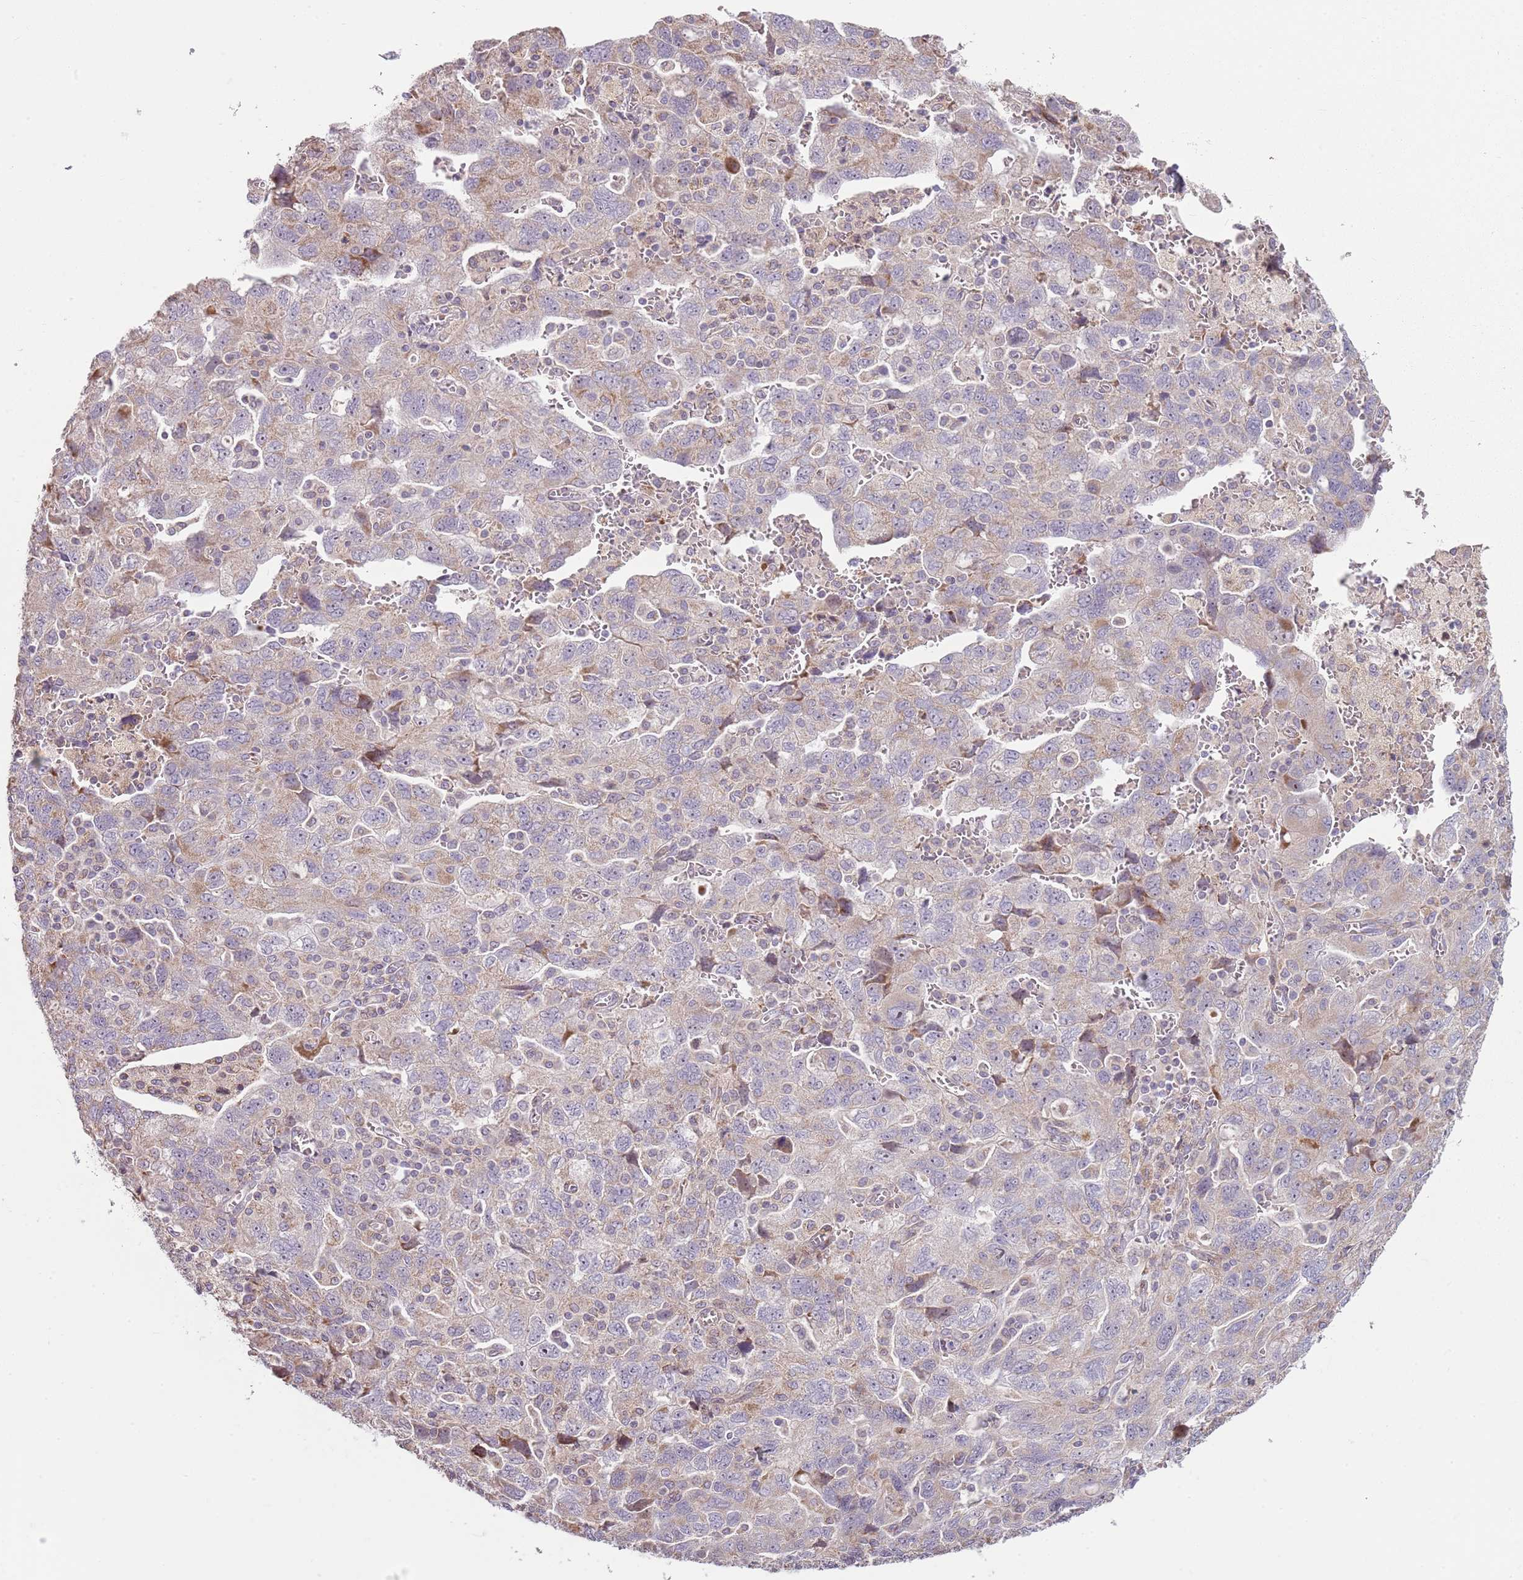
{"staining": {"intensity": "weak", "quantity": "<25%", "location": "cytoplasmic/membranous"}, "tissue": "ovarian cancer", "cell_type": "Tumor cells", "image_type": "cancer", "snomed": [{"axis": "morphology", "description": "Carcinoma, NOS"}, {"axis": "morphology", "description": "Cystadenocarcinoma, serous, NOS"}, {"axis": "topography", "description": "Ovary"}], "caption": "DAB (3,3'-diaminobenzidine) immunohistochemical staining of ovarian cancer demonstrates no significant staining in tumor cells.", "gene": "ZNF530", "patient": {"sex": "female", "age": 69}}